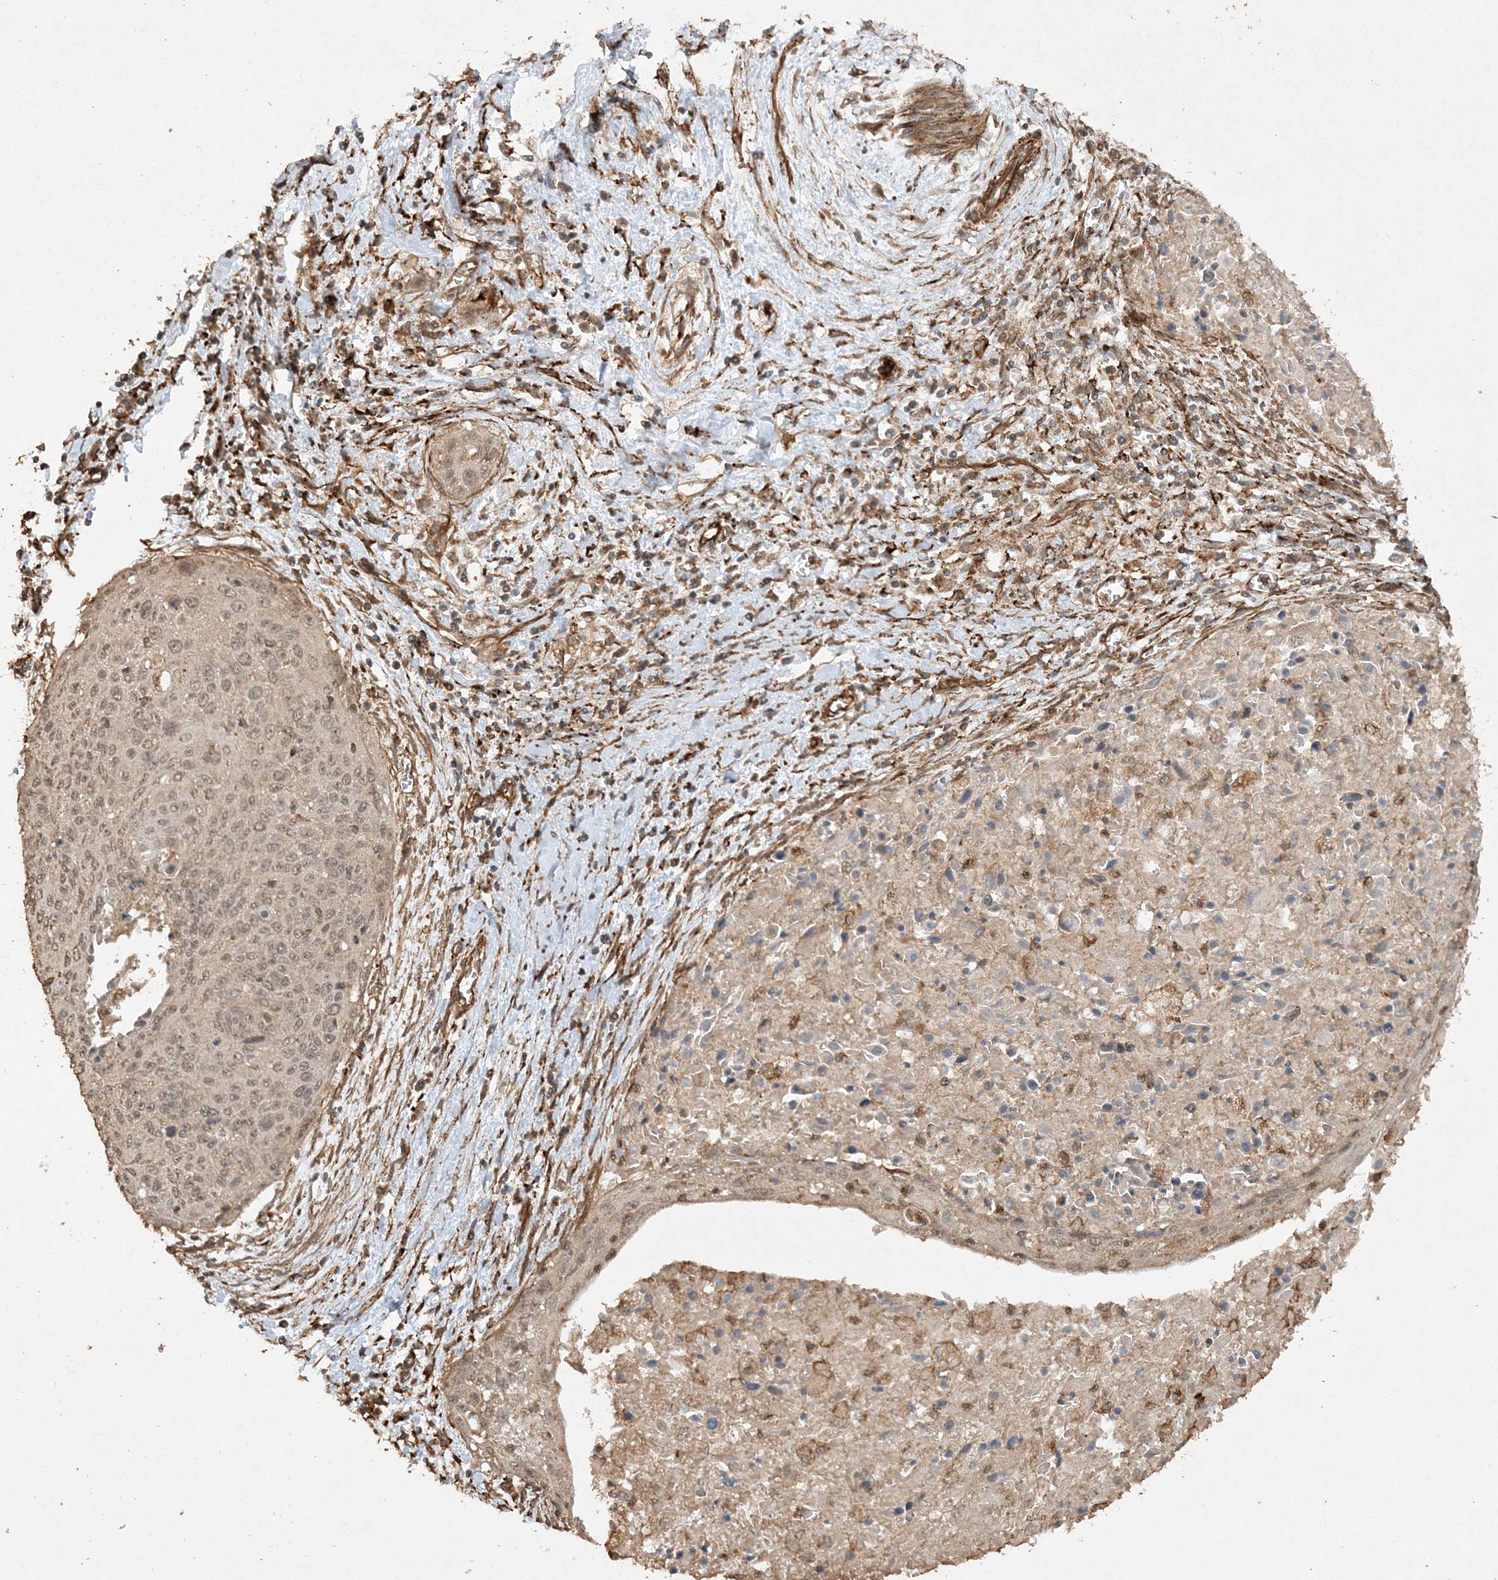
{"staining": {"intensity": "weak", "quantity": "25%-75%", "location": "nuclear"}, "tissue": "cervical cancer", "cell_type": "Tumor cells", "image_type": "cancer", "snomed": [{"axis": "morphology", "description": "Squamous cell carcinoma, NOS"}, {"axis": "topography", "description": "Cervix"}], "caption": "IHC of cervical cancer reveals low levels of weak nuclear expression in about 25%-75% of tumor cells. (Stains: DAB in brown, nuclei in blue, Microscopy: brightfield microscopy at high magnification).", "gene": "AVPI1", "patient": {"sex": "female", "age": 55}}